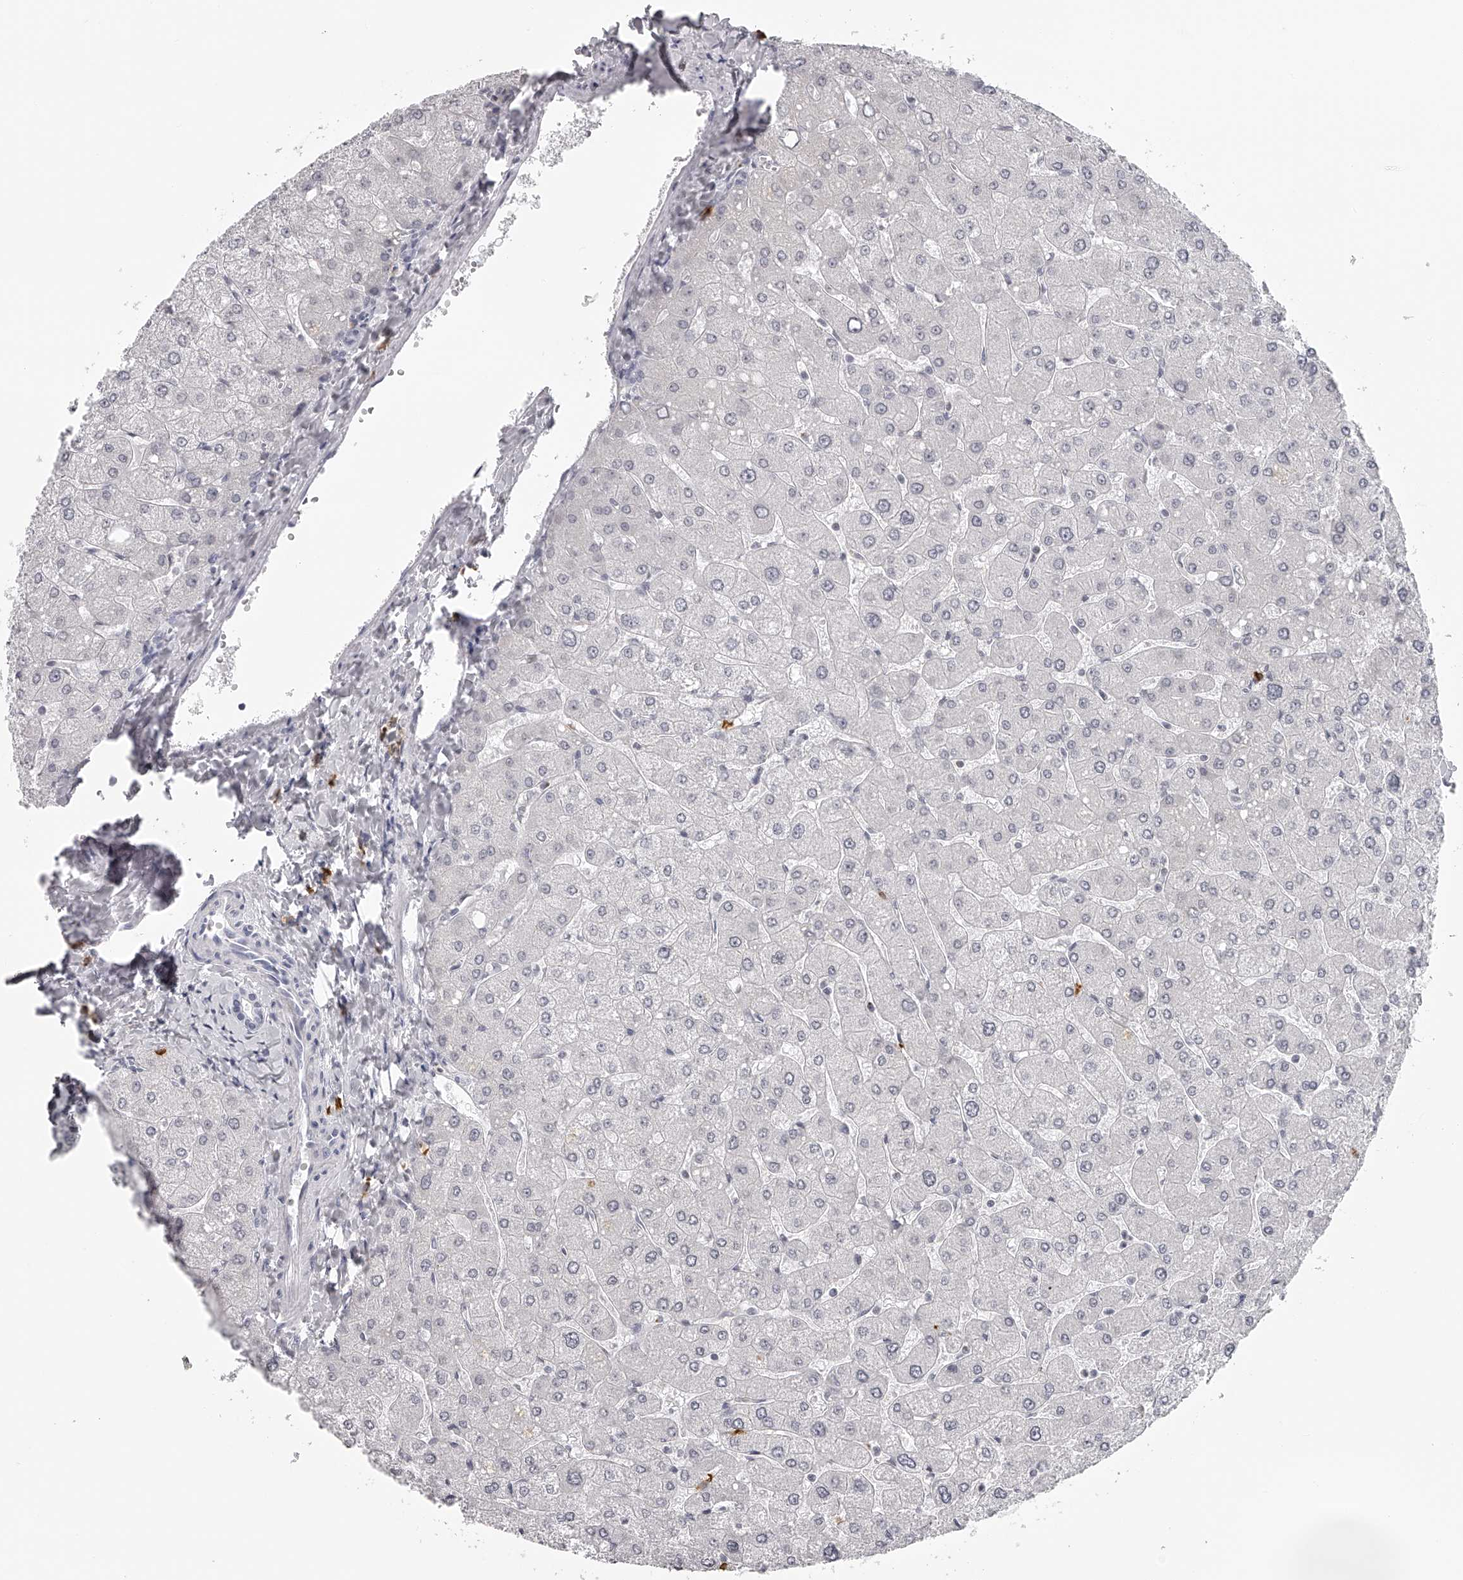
{"staining": {"intensity": "negative", "quantity": "none", "location": "none"}, "tissue": "liver", "cell_type": "Cholangiocytes", "image_type": "normal", "snomed": [{"axis": "morphology", "description": "Normal tissue, NOS"}, {"axis": "topography", "description": "Liver"}], "caption": "Immunohistochemistry (IHC) image of benign human liver stained for a protein (brown), which reveals no expression in cholangiocytes. (IHC, brightfield microscopy, high magnification).", "gene": "SEC11C", "patient": {"sex": "male", "age": 55}}